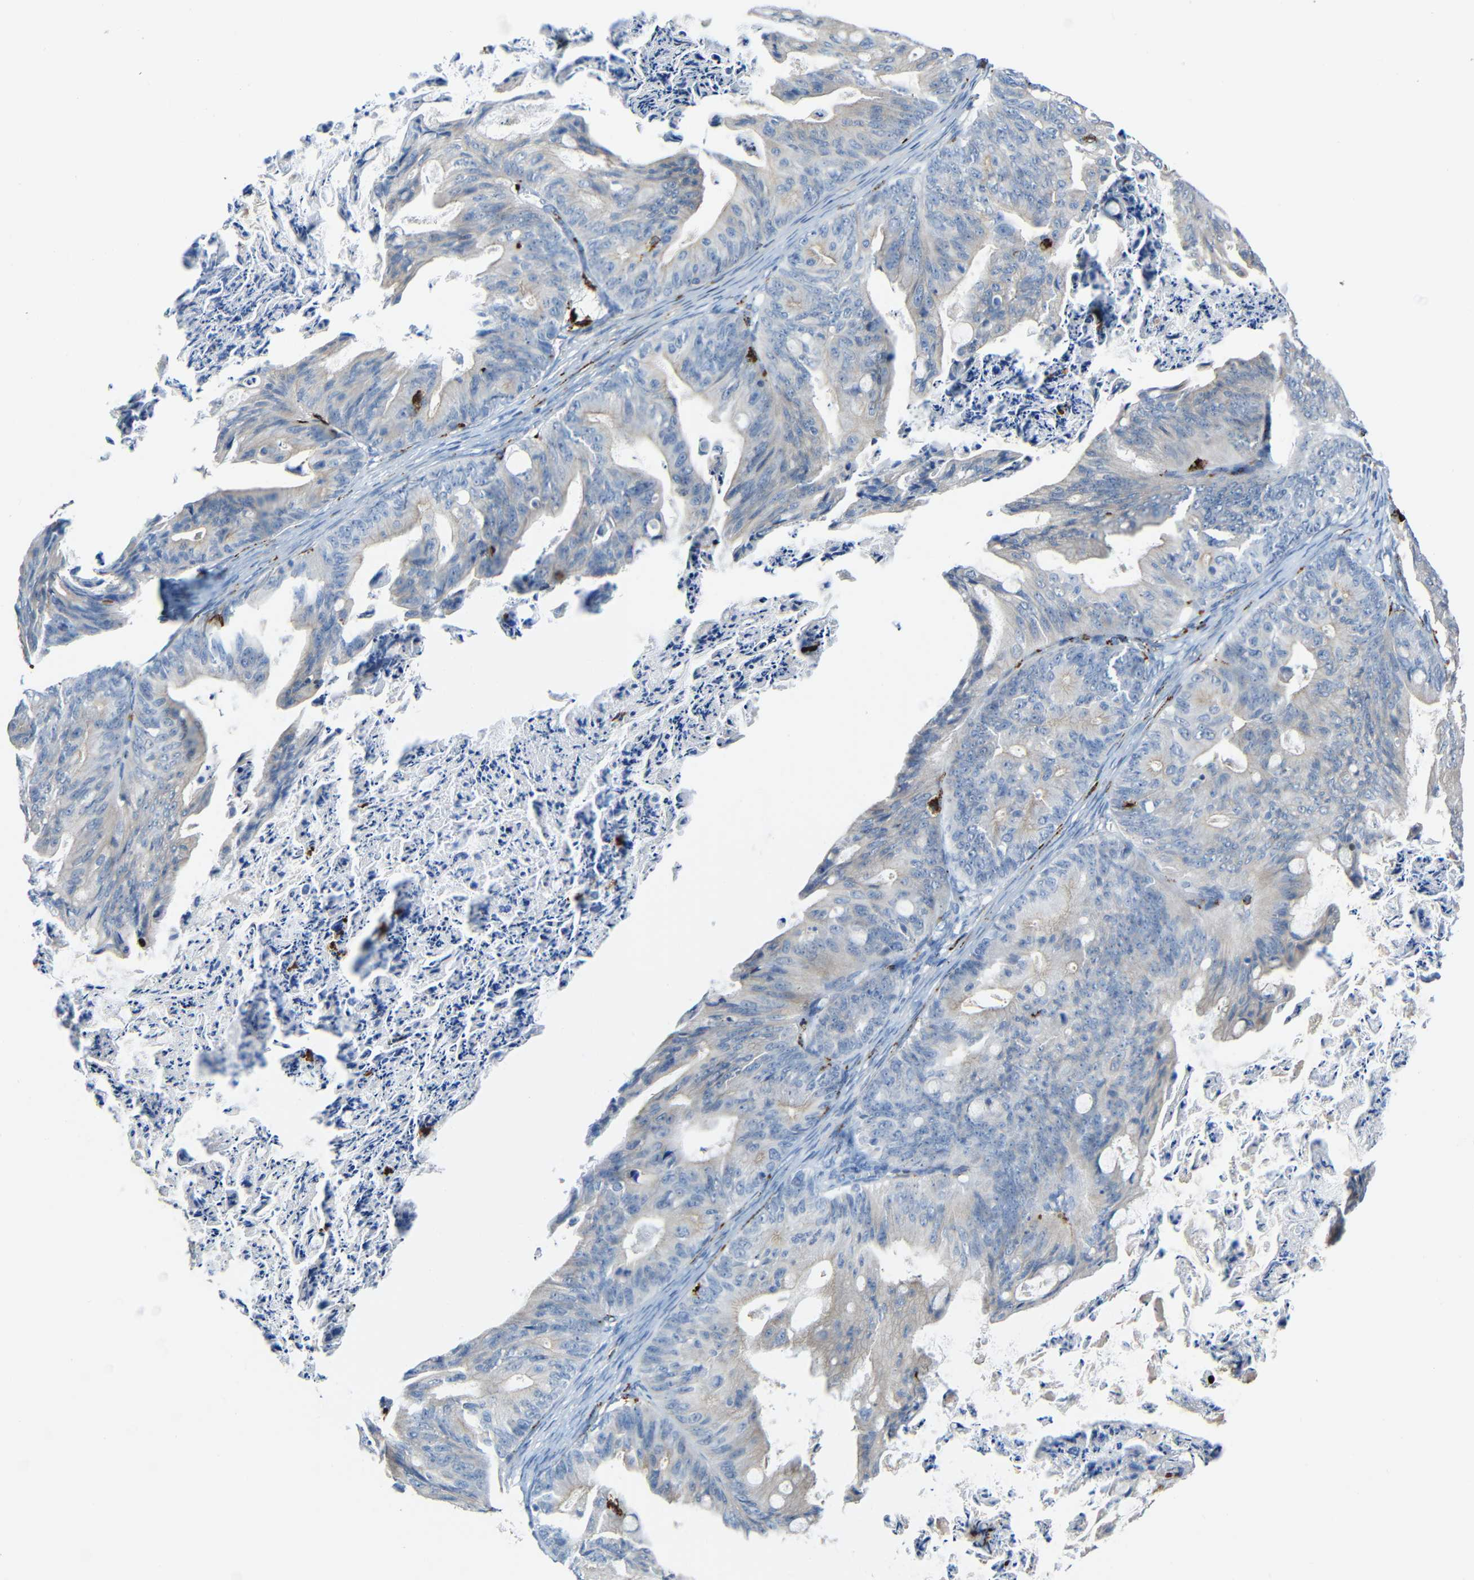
{"staining": {"intensity": "weak", "quantity": ">75%", "location": "cytoplasmic/membranous"}, "tissue": "ovarian cancer", "cell_type": "Tumor cells", "image_type": "cancer", "snomed": [{"axis": "morphology", "description": "Cystadenocarcinoma, mucinous, NOS"}, {"axis": "topography", "description": "Ovary"}], "caption": "Protein positivity by immunohistochemistry exhibits weak cytoplasmic/membranous positivity in about >75% of tumor cells in mucinous cystadenocarcinoma (ovarian).", "gene": "HLA-DMA", "patient": {"sex": "female", "age": 37}}